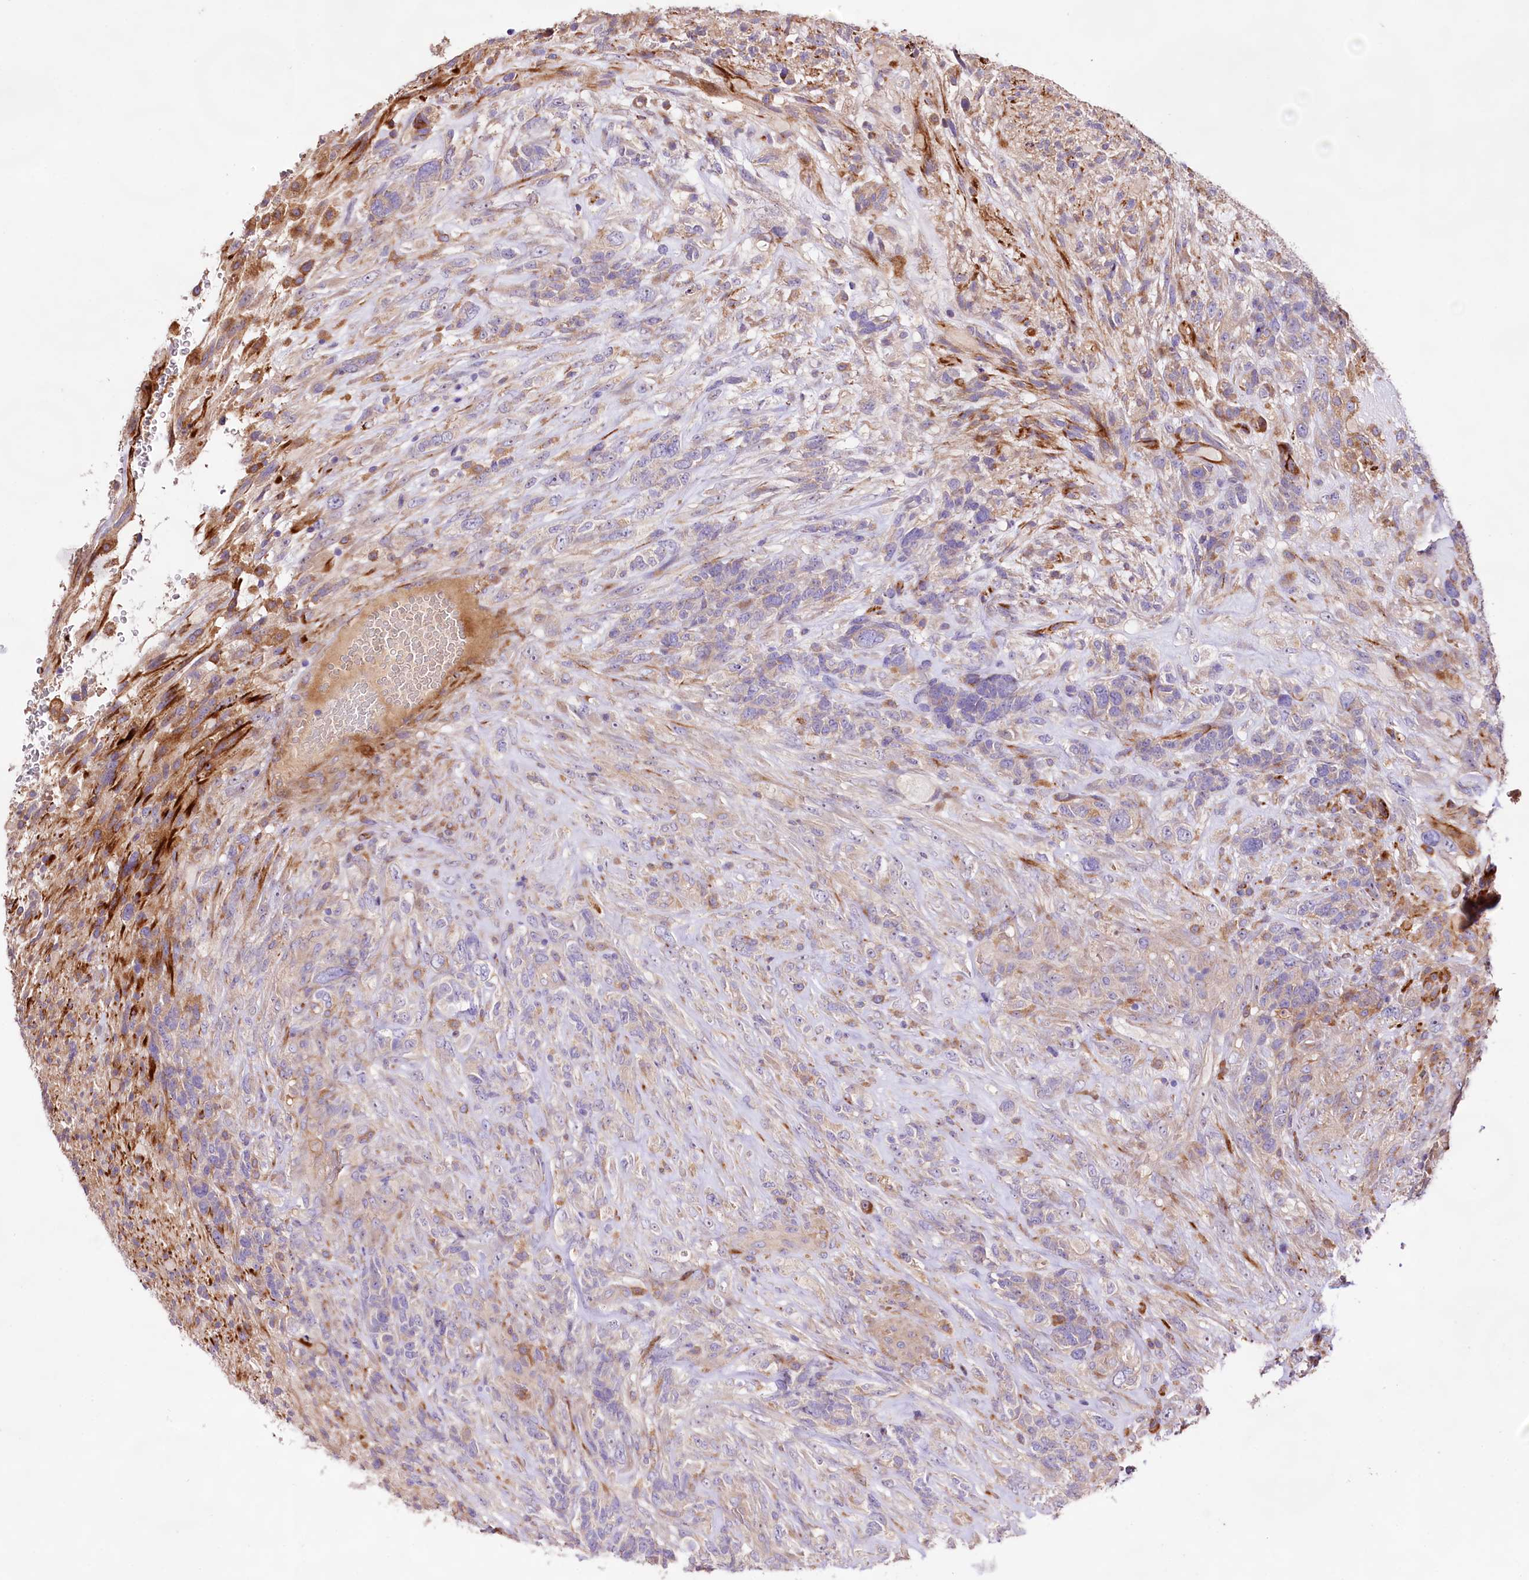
{"staining": {"intensity": "weak", "quantity": "<25%", "location": "cytoplasmic/membranous"}, "tissue": "glioma", "cell_type": "Tumor cells", "image_type": "cancer", "snomed": [{"axis": "morphology", "description": "Glioma, malignant, High grade"}, {"axis": "topography", "description": "Brain"}], "caption": "Tumor cells are negative for protein expression in human high-grade glioma (malignant).", "gene": "DMXL2", "patient": {"sex": "male", "age": 61}}